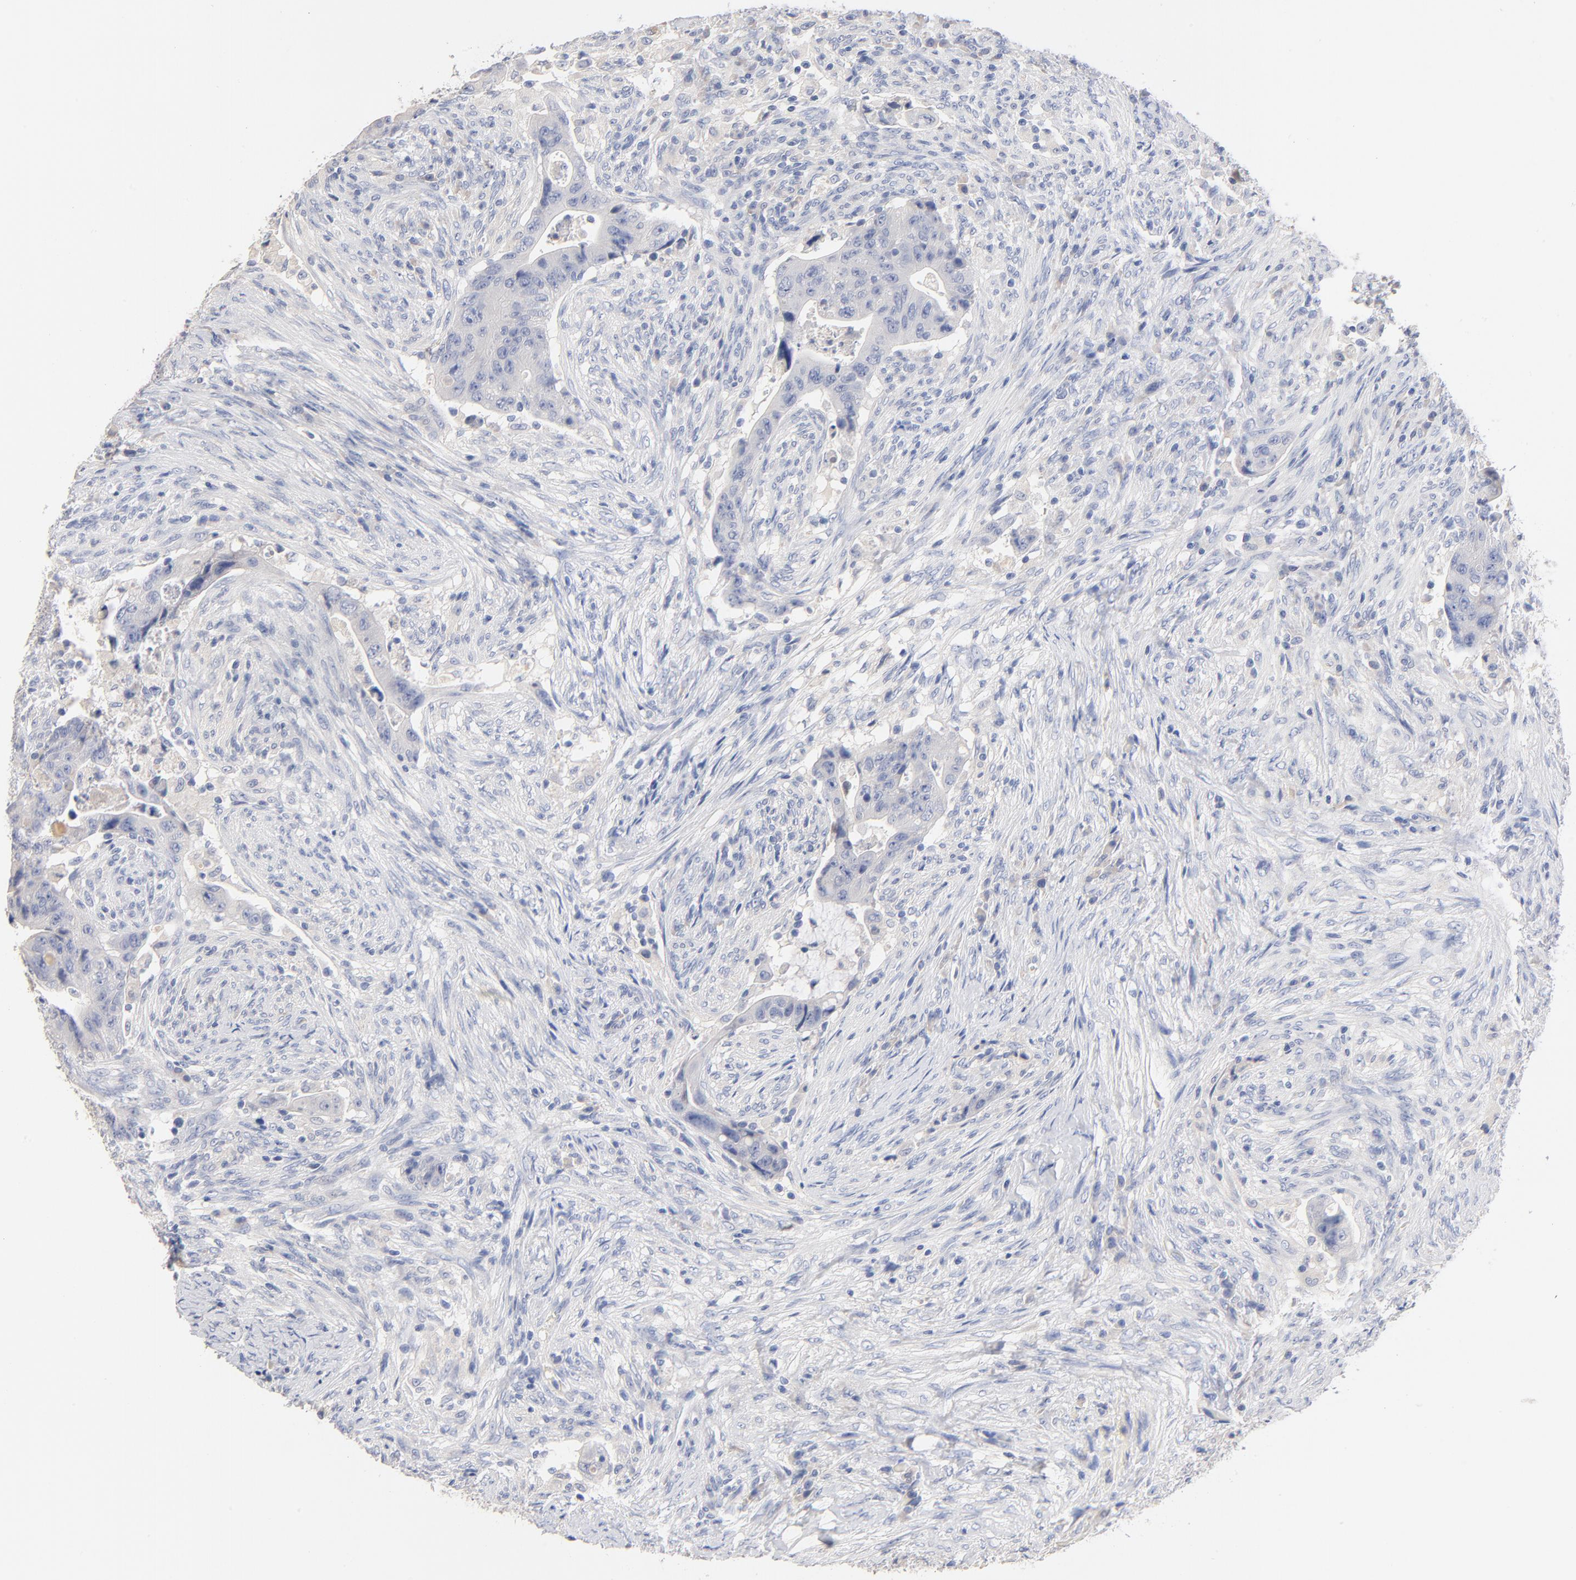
{"staining": {"intensity": "negative", "quantity": "none", "location": "none"}, "tissue": "colorectal cancer", "cell_type": "Tumor cells", "image_type": "cancer", "snomed": [{"axis": "morphology", "description": "Adenocarcinoma, NOS"}, {"axis": "topography", "description": "Rectum"}], "caption": "This is an immunohistochemistry (IHC) micrograph of human adenocarcinoma (colorectal). There is no expression in tumor cells.", "gene": "CPS1", "patient": {"sex": "female", "age": 71}}